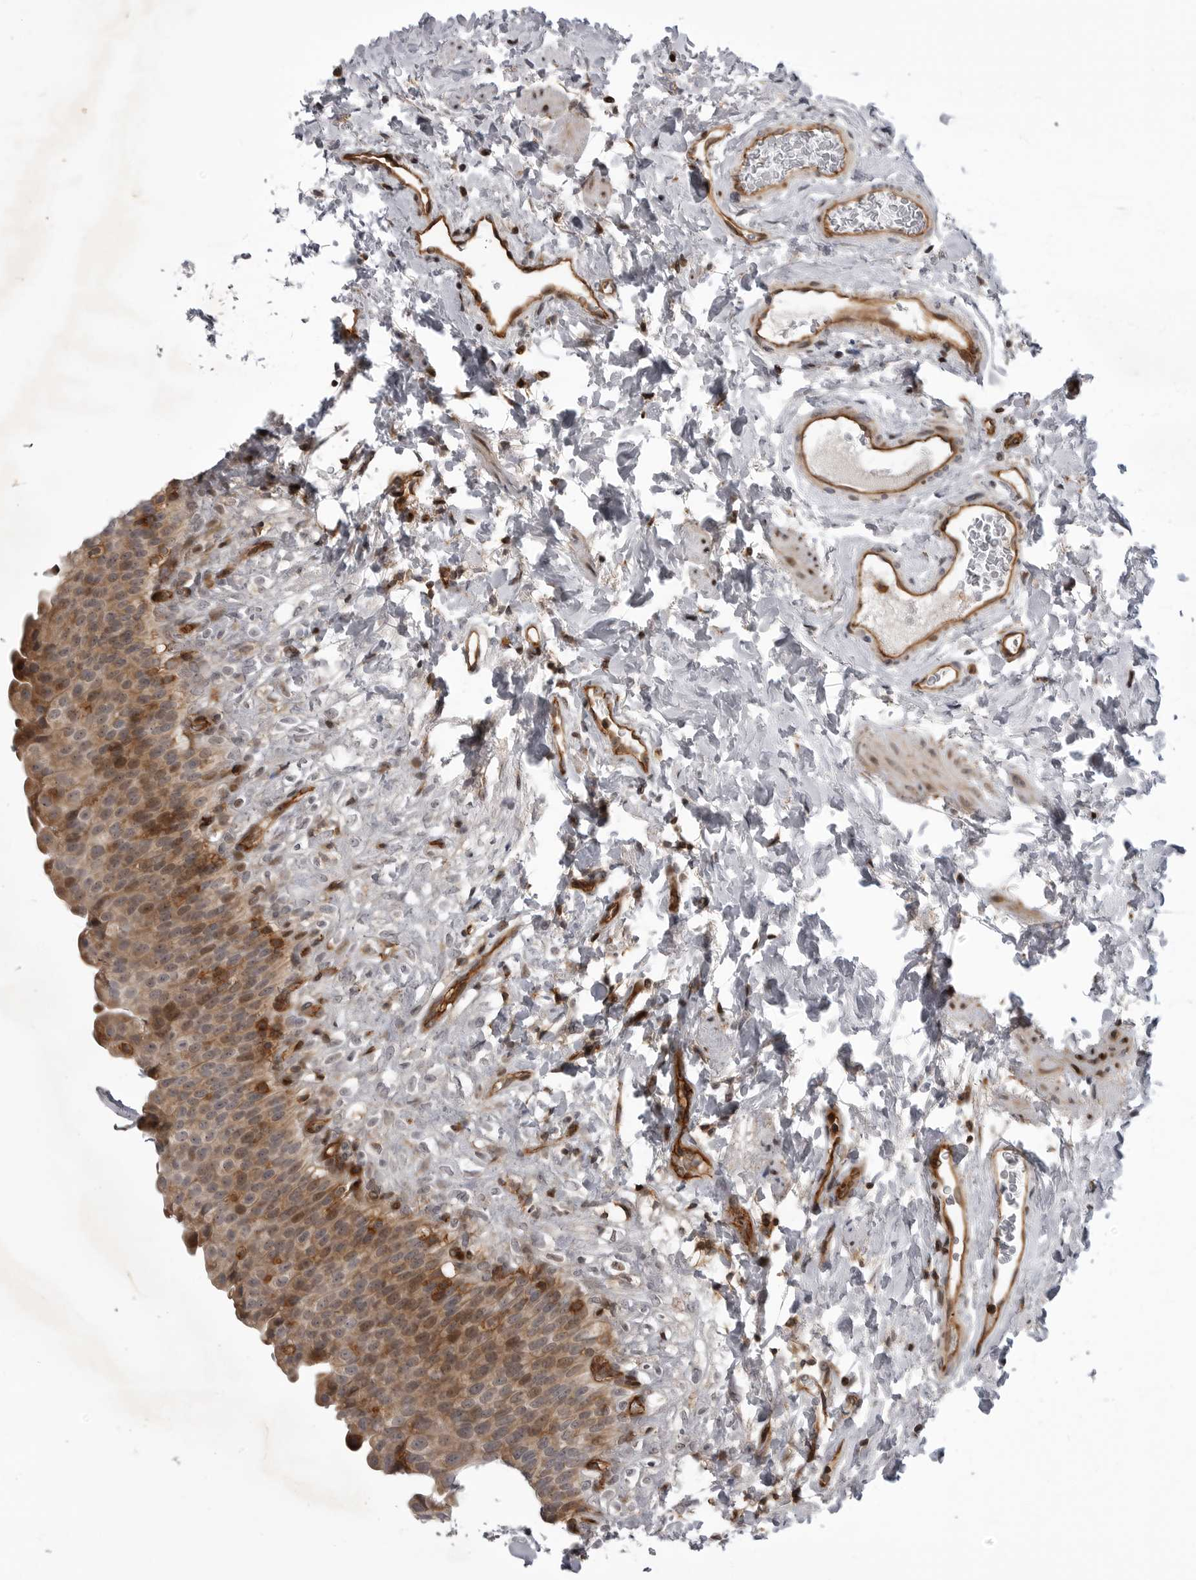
{"staining": {"intensity": "moderate", "quantity": ">75%", "location": "cytoplasmic/membranous,nuclear"}, "tissue": "urinary bladder", "cell_type": "Urothelial cells", "image_type": "normal", "snomed": [{"axis": "morphology", "description": "Normal tissue, NOS"}, {"axis": "topography", "description": "Urinary bladder"}], "caption": "Immunohistochemical staining of benign urinary bladder exhibits medium levels of moderate cytoplasmic/membranous,nuclear expression in about >75% of urothelial cells.", "gene": "ABL1", "patient": {"sex": "female", "age": 79}}